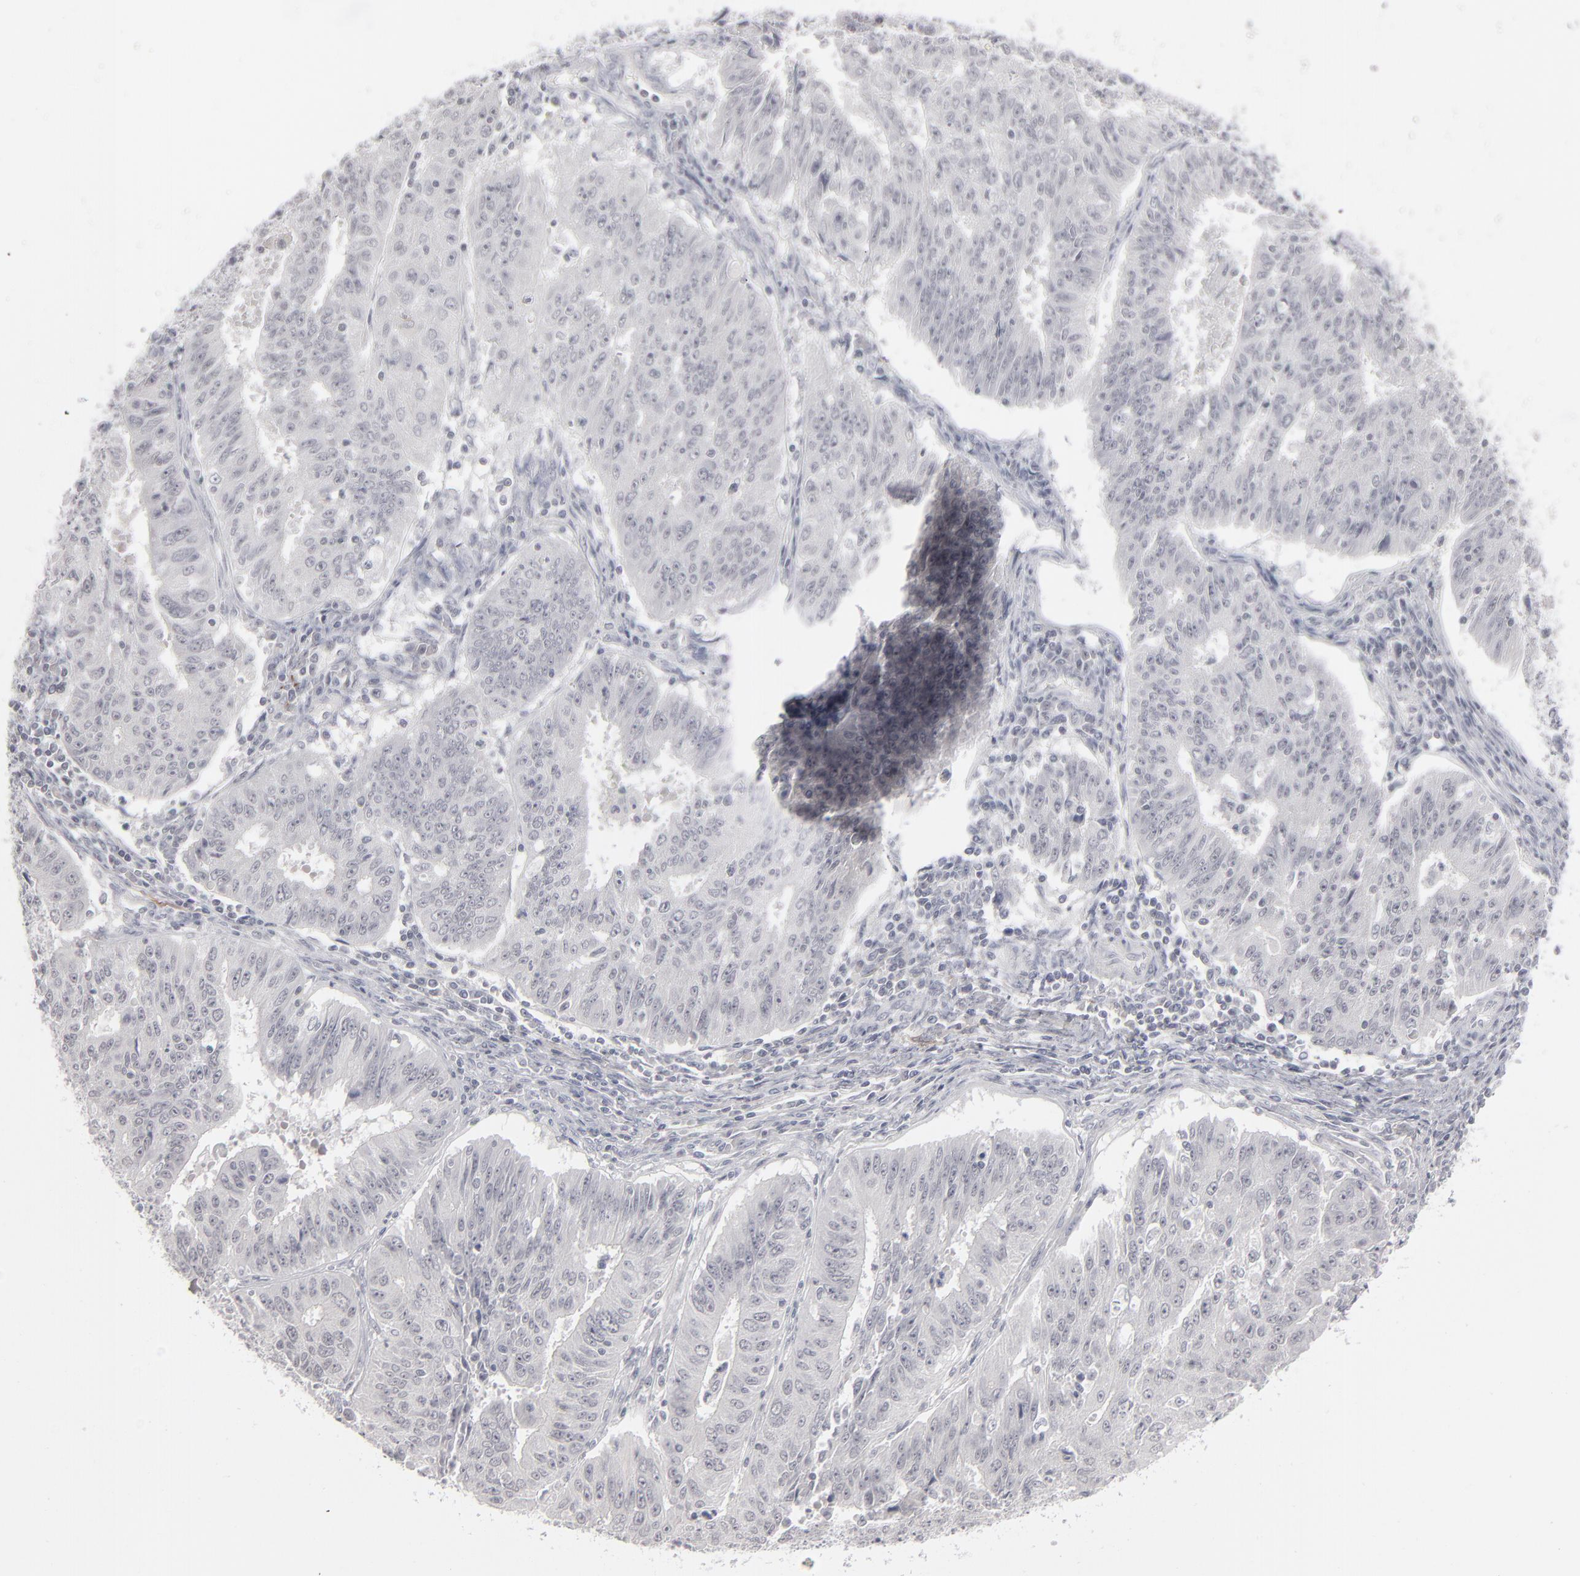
{"staining": {"intensity": "negative", "quantity": "none", "location": "none"}, "tissue": "endometrial cancer", "cell_type": "Tumor cells", "image_type": "cancer", "snomed": [{"axis": "morphology", "description": "Adenocarcinoma, NOS"}, {"axis": "topography", "description": "Endometrium"}], "caption": "This is an immunohistochemistry photomicrograph of human adenocarcinoma (endometrial). There is no expression in tumor cells.", "gene": "KIAA1210", "patient": {"sex": "female", "age": 42}}